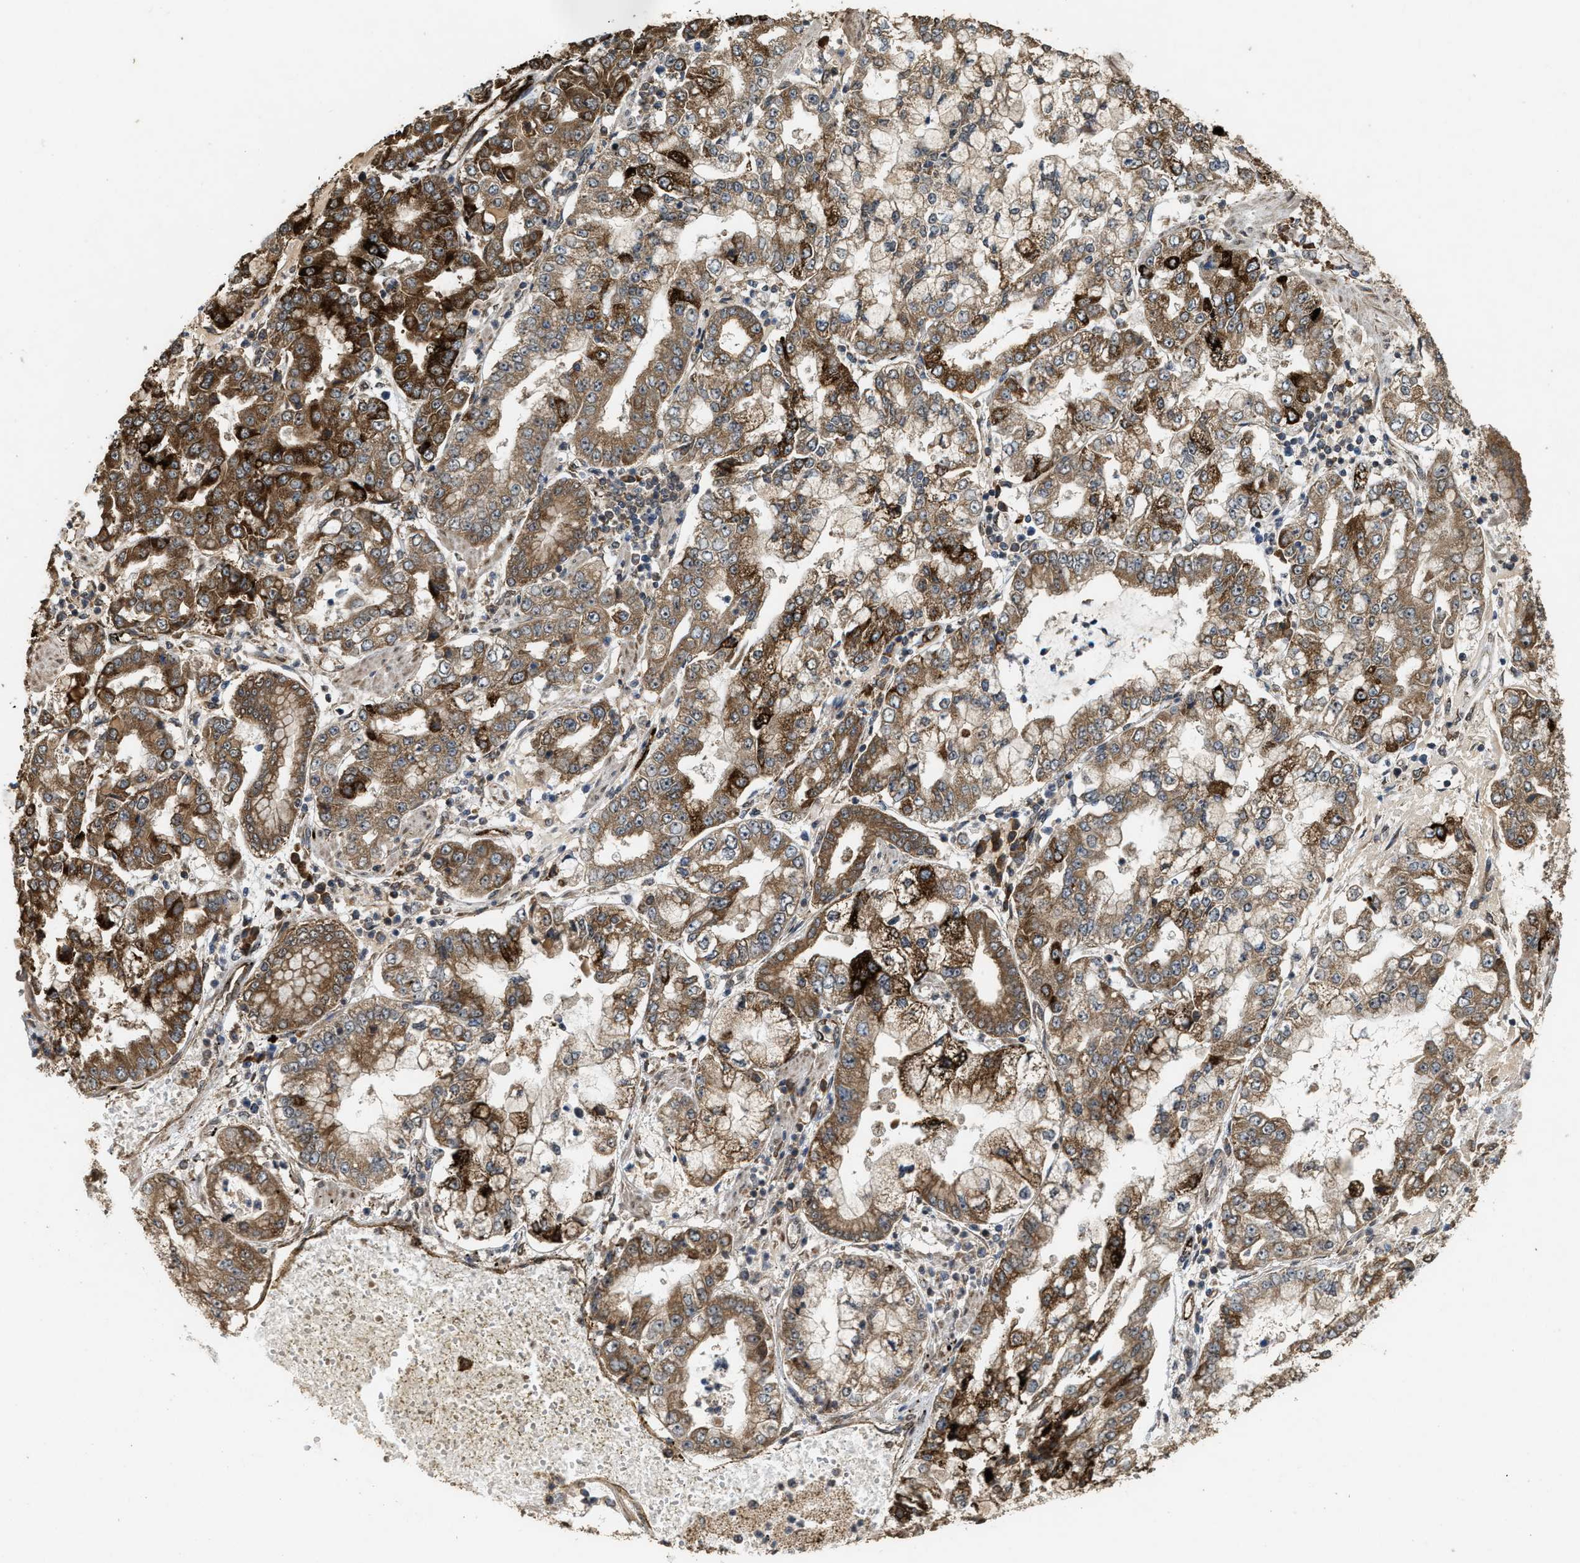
{"staining": {"intensity": "strong", "quantity": ">75%", "location": "cytoplasmic/membranous"}, "tissue": "stomach cancer", "cell_type": "Tumor cells", "image_type": "cancer", "snomed": [{"axis": "morphology", "description": "Adenocarcinoma, NOS"}, {"axis": "topography", "description": "Stomach"}], "caption": "A brown stain labels strong cytoplasmic/membranous expression of a protein in human stomach adenocarcinoma tumor cells. (DAB (3,3'-diaminobenzidine) IHC, brown staining for protein, blue staining for nuclei).", "gene": "ARHGEF5", "patient": {"sex": "male", "age": 76}}